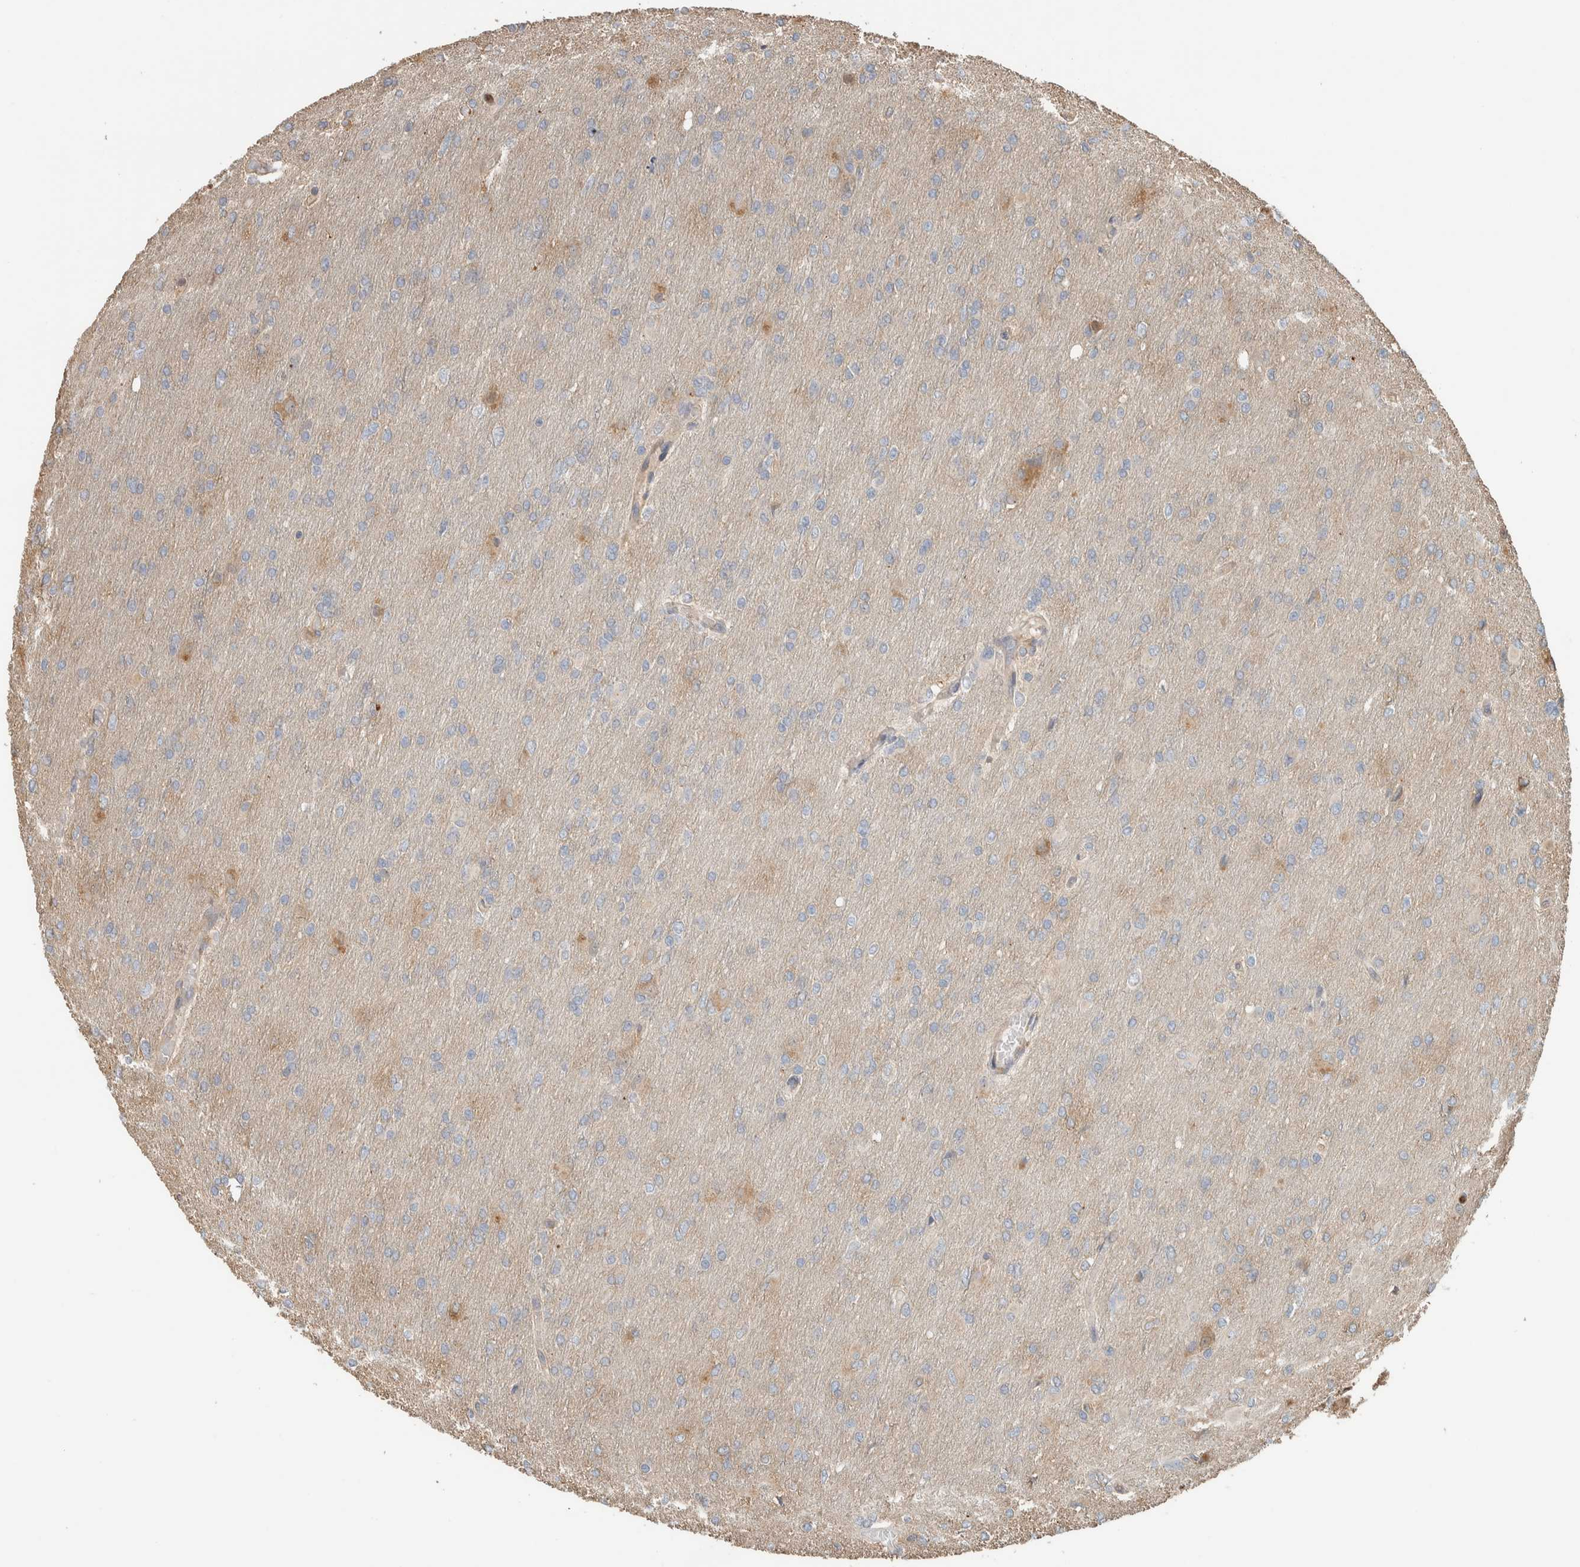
{"staining": {"intensity": "weak", "quantity": "25%-75%", "location": "cytoplasmic/membranous"}, "tissue": "glioma", "cell_type": "Tumor cells", "image_type": "cancer", "snomed": [{"axis": "morphology", "description": "Glioma, malignant, High grade"}, {"axis": "topography", "description": "Cerebral cortex"}], "caption": "The histopathology image exhibits immunohistochemical staining of malignant glioma (high-grade). There is weak cytoplasmic/membranous expression is present in about 25%-75% of tumor cells.", "gene": "CNTROB", "patient": {"sex": "female", "age": 36}}